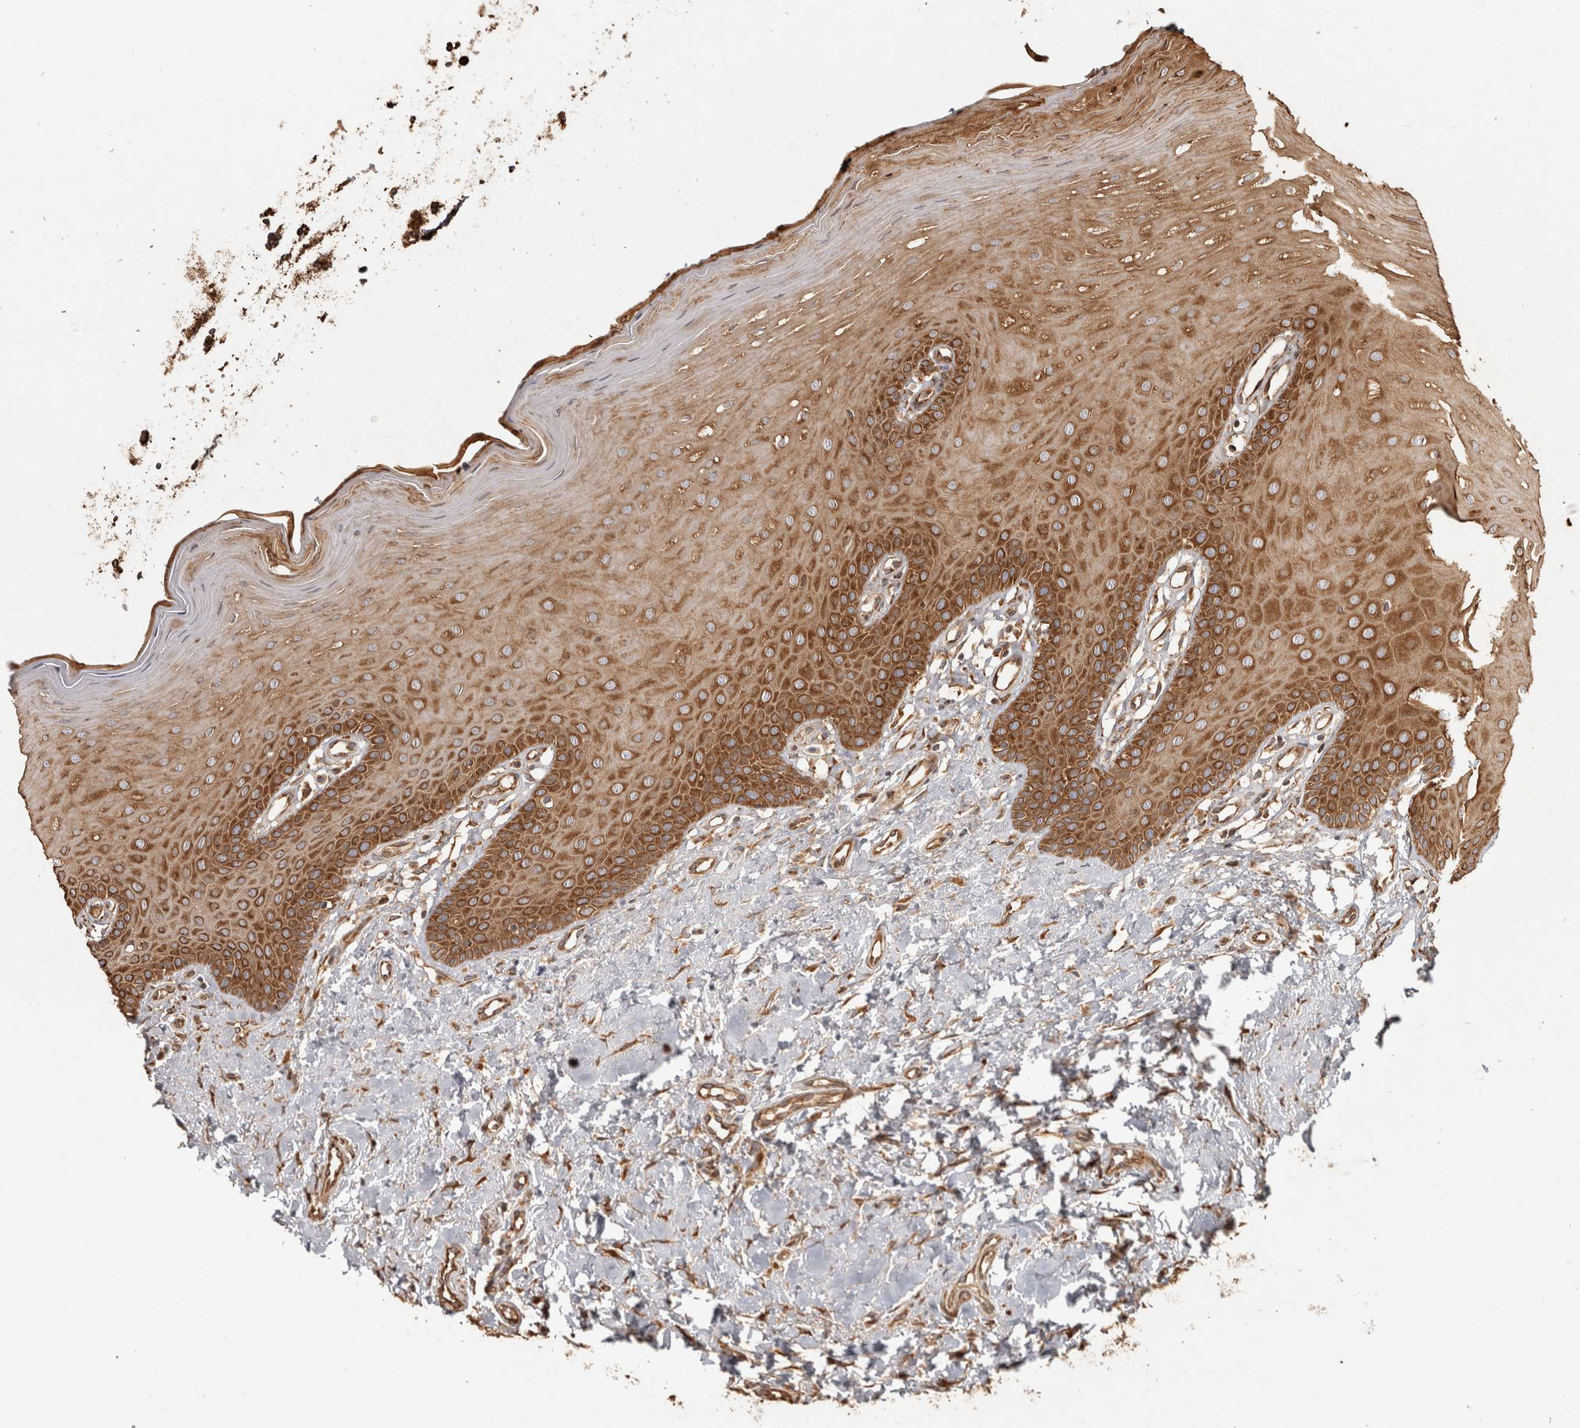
{"staining": {"intensity": "strong", "quantity": ">75%", "location": "cytoplasmic/membranous"}, "tissue": "oral mucosa", "cell_type": "Squamous epithelial cells", "image_type": "normal", "snomed": [{"axis": "morphology", "description": "Normal tissue, NOS"}, {"axis": "topography", "description": "Oral tissue"}], "caption": "This image shows unremarkable oral mucosa stained with immunohistochemistry (IHC) to label a protein in brown. The cytoplasmic/membranous of squamous epithelial cells show strong positivity for the protein. Nuclei are counter-stained blue.", "gene": "CAMSAP2", "patient": {"sex": "female", "age": 39}}